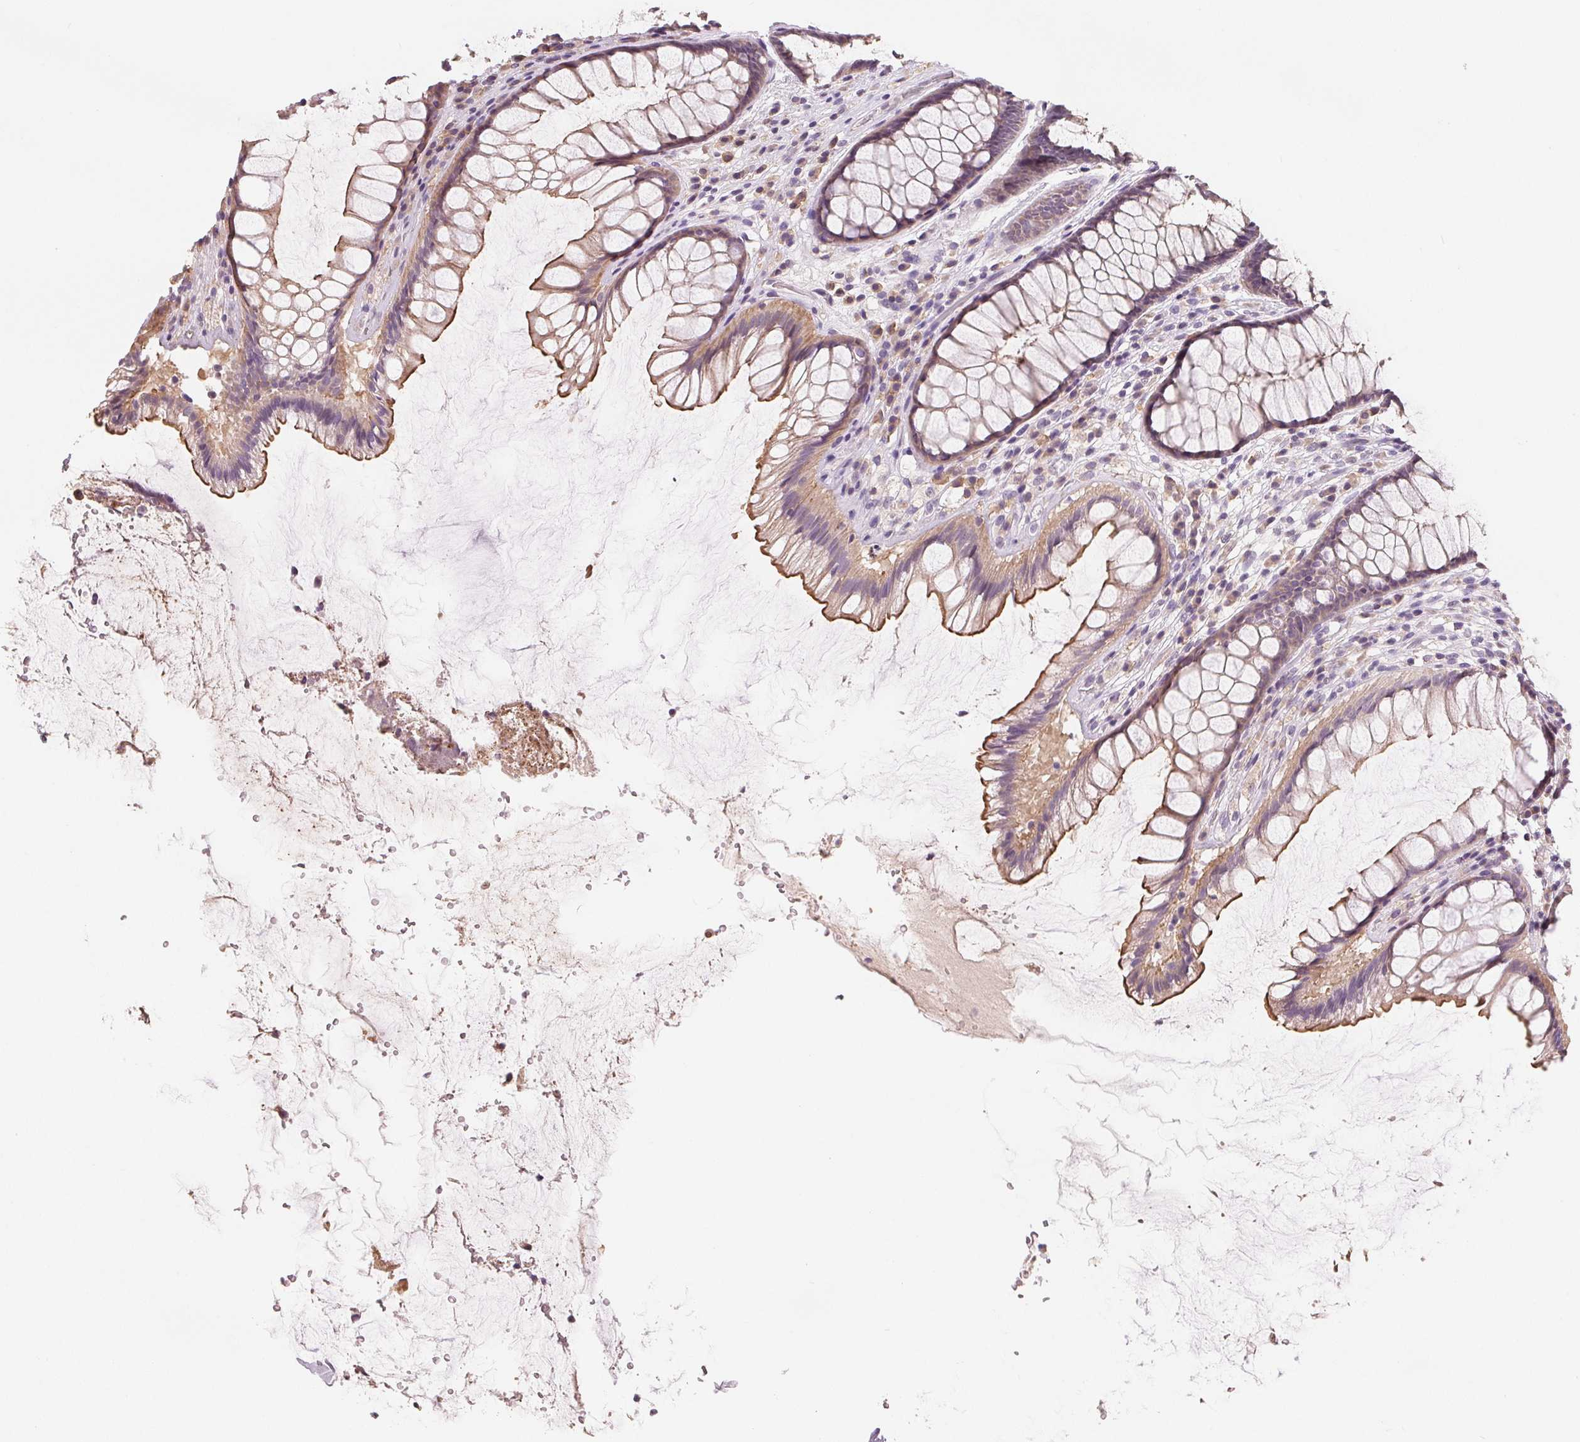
{"staining": {"intensity": "moderate", "quantity": "<25%", "location": "cytoplasmic/membranous"}, "tissue": "rectum", "cell_type": "Glandular cells", "image_type": "normal", "snomed": [{"axis": "morphology", "description": "Normal tissue, NOS"}, {"axis": "topography", "description": "Rectum"}], "caption": "DAB immunohistochemical staining of benign human rectum exhibits moderate cytoplasmic/membranous protein expression in about <25% of glandular cells. The protein is shown in brown color, while the nuclei are stained blue.", "gene": "VTCN1", "patient": {"sex": "male", "age": 72}}